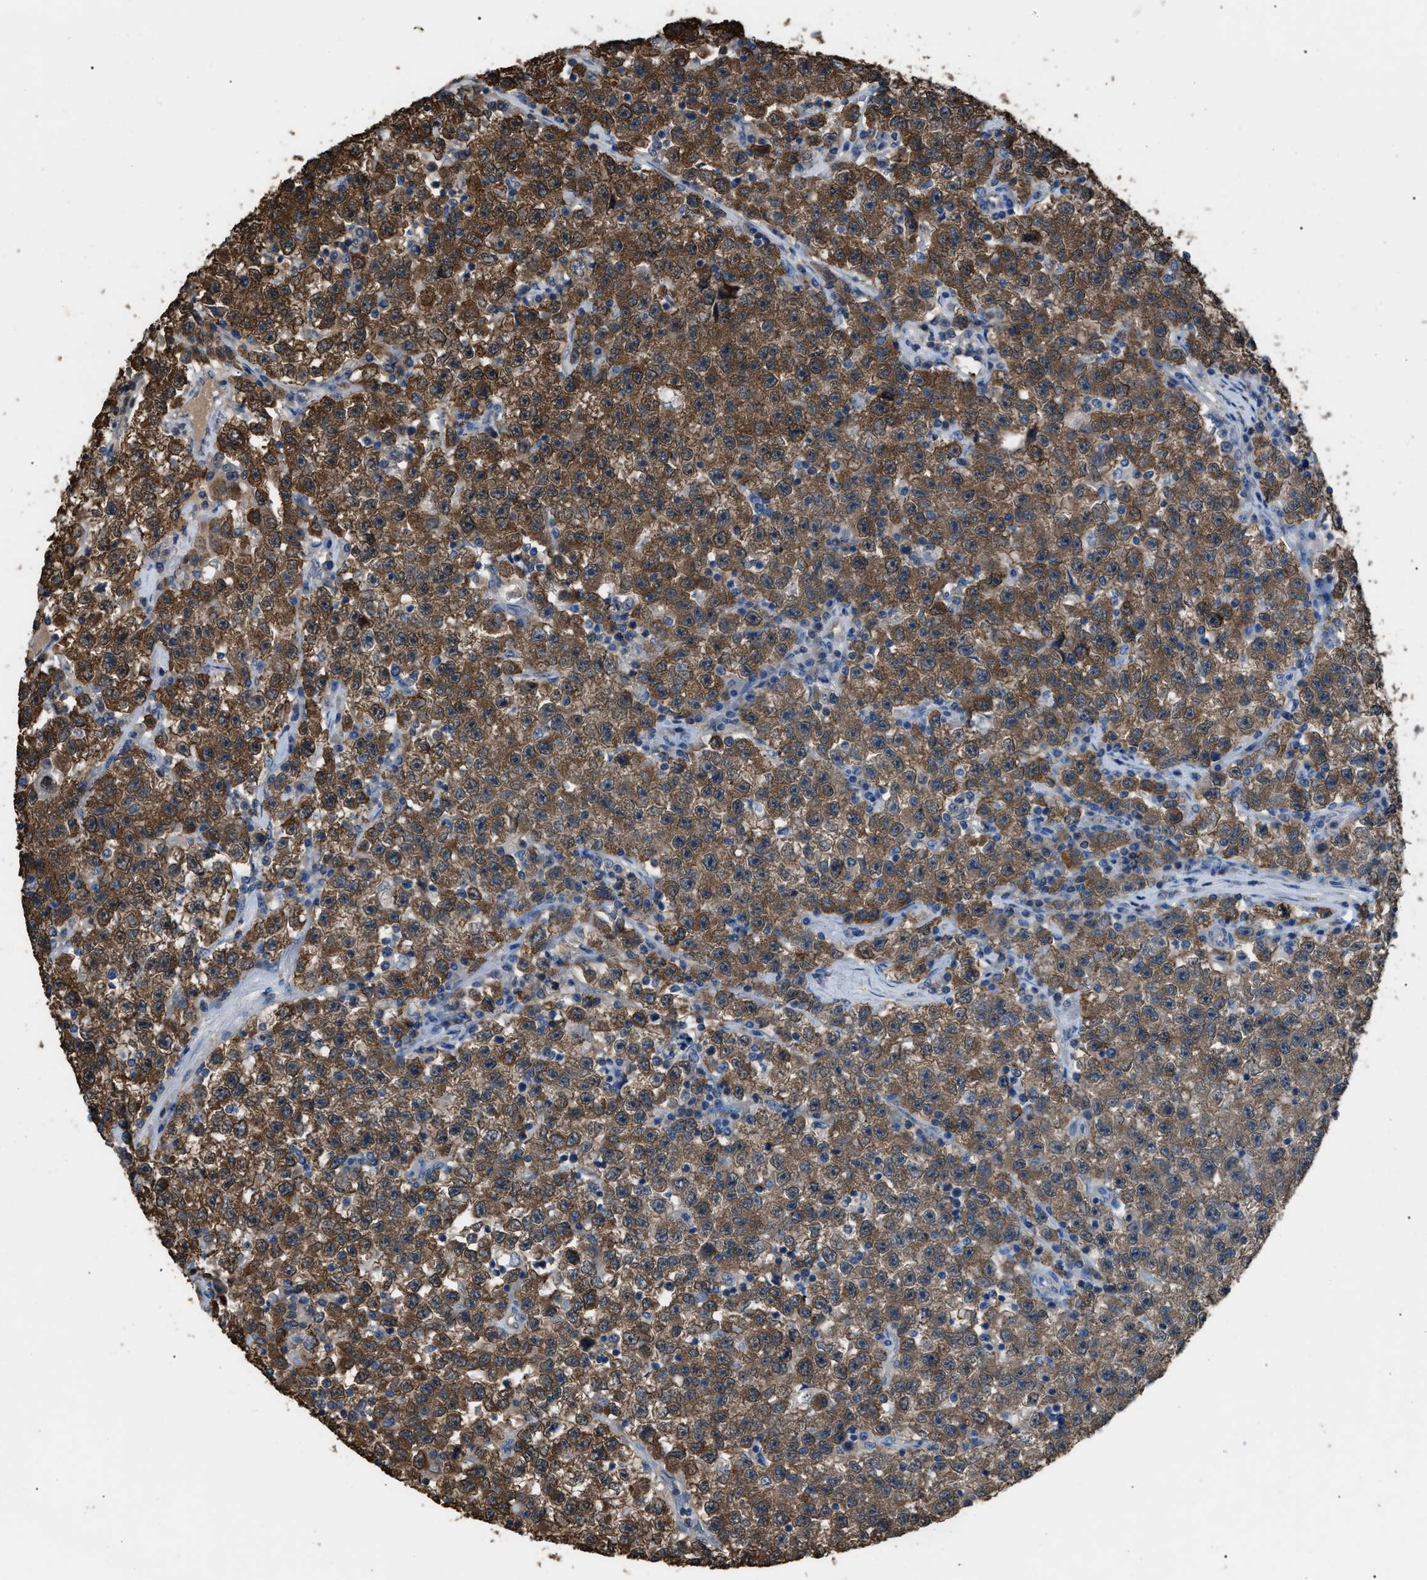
{"staining": {"intensity": "strong", "quantity": ">75%", "location": "cytoplasmic/membranous"}, "tissue": "testis cancer", "cell_type": "Tumor cells", "image_type": "cancer", "snomed": [{"axis": "morphology", "description": "Seminoma, NOS"}, {"axis": "topography", "description": "Testis"}], "caption": "Human seminoma (testis) stained with a protein marker exhibits strong staining in tumor cells.", "gene": "PDCD5", "patient": {"sex": "male", "age": 22}}